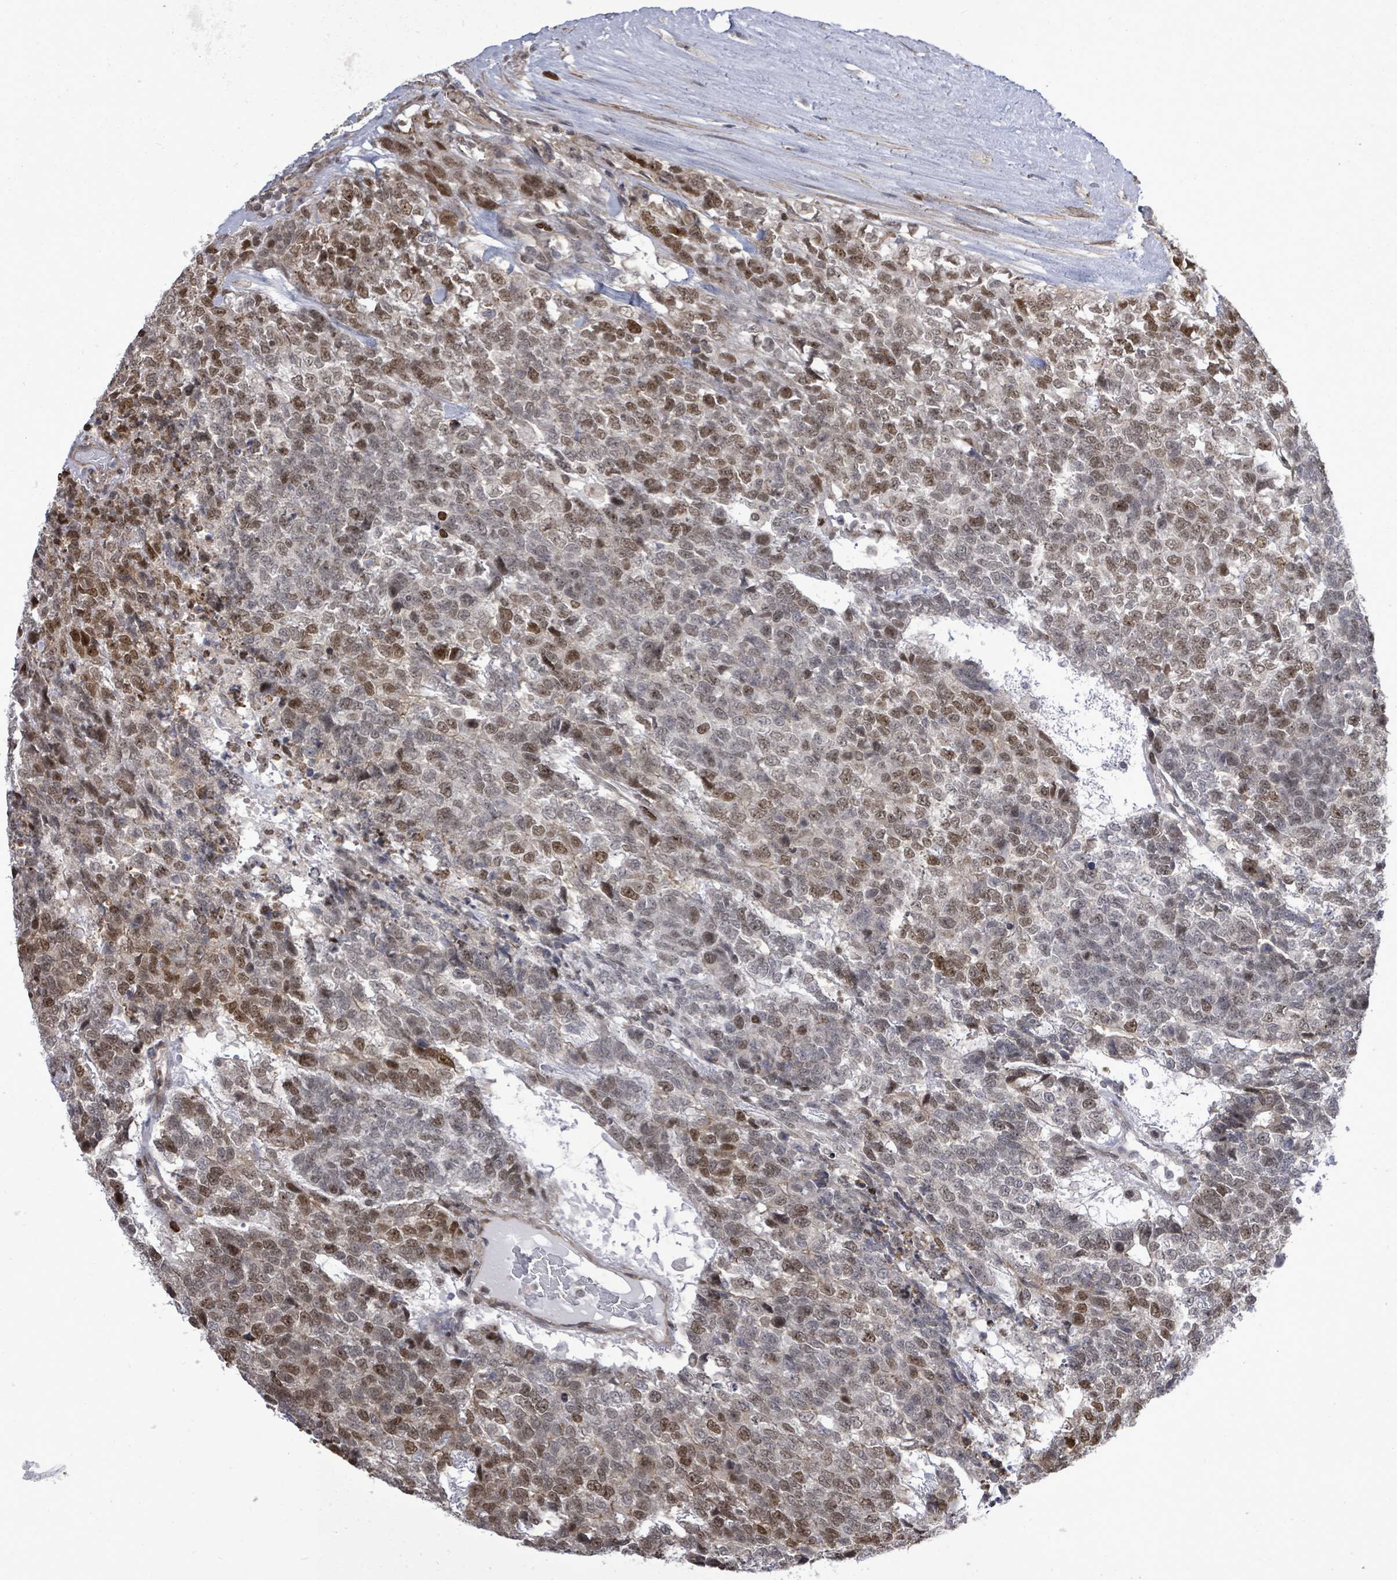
{"staining": {"intensity": "moderate", "quantity": ">75%", "location": "nuclear"}, "tissue": "testis cancer", "cell_type": "Tumor cells", "image_type": "cancer", "snomed": [{"axis": "morphology", "description": "Carcinoma, Embryonal, NOS"}, {"axis": "topography", "description": "Testis"}], "caption": "Protein staining of testis cancer tissue reveals moderate nuclear staining in approximately >75% of tumor cells.", "gene": "PAPSS1", "patient": {"sex": "male", "age": 23}}